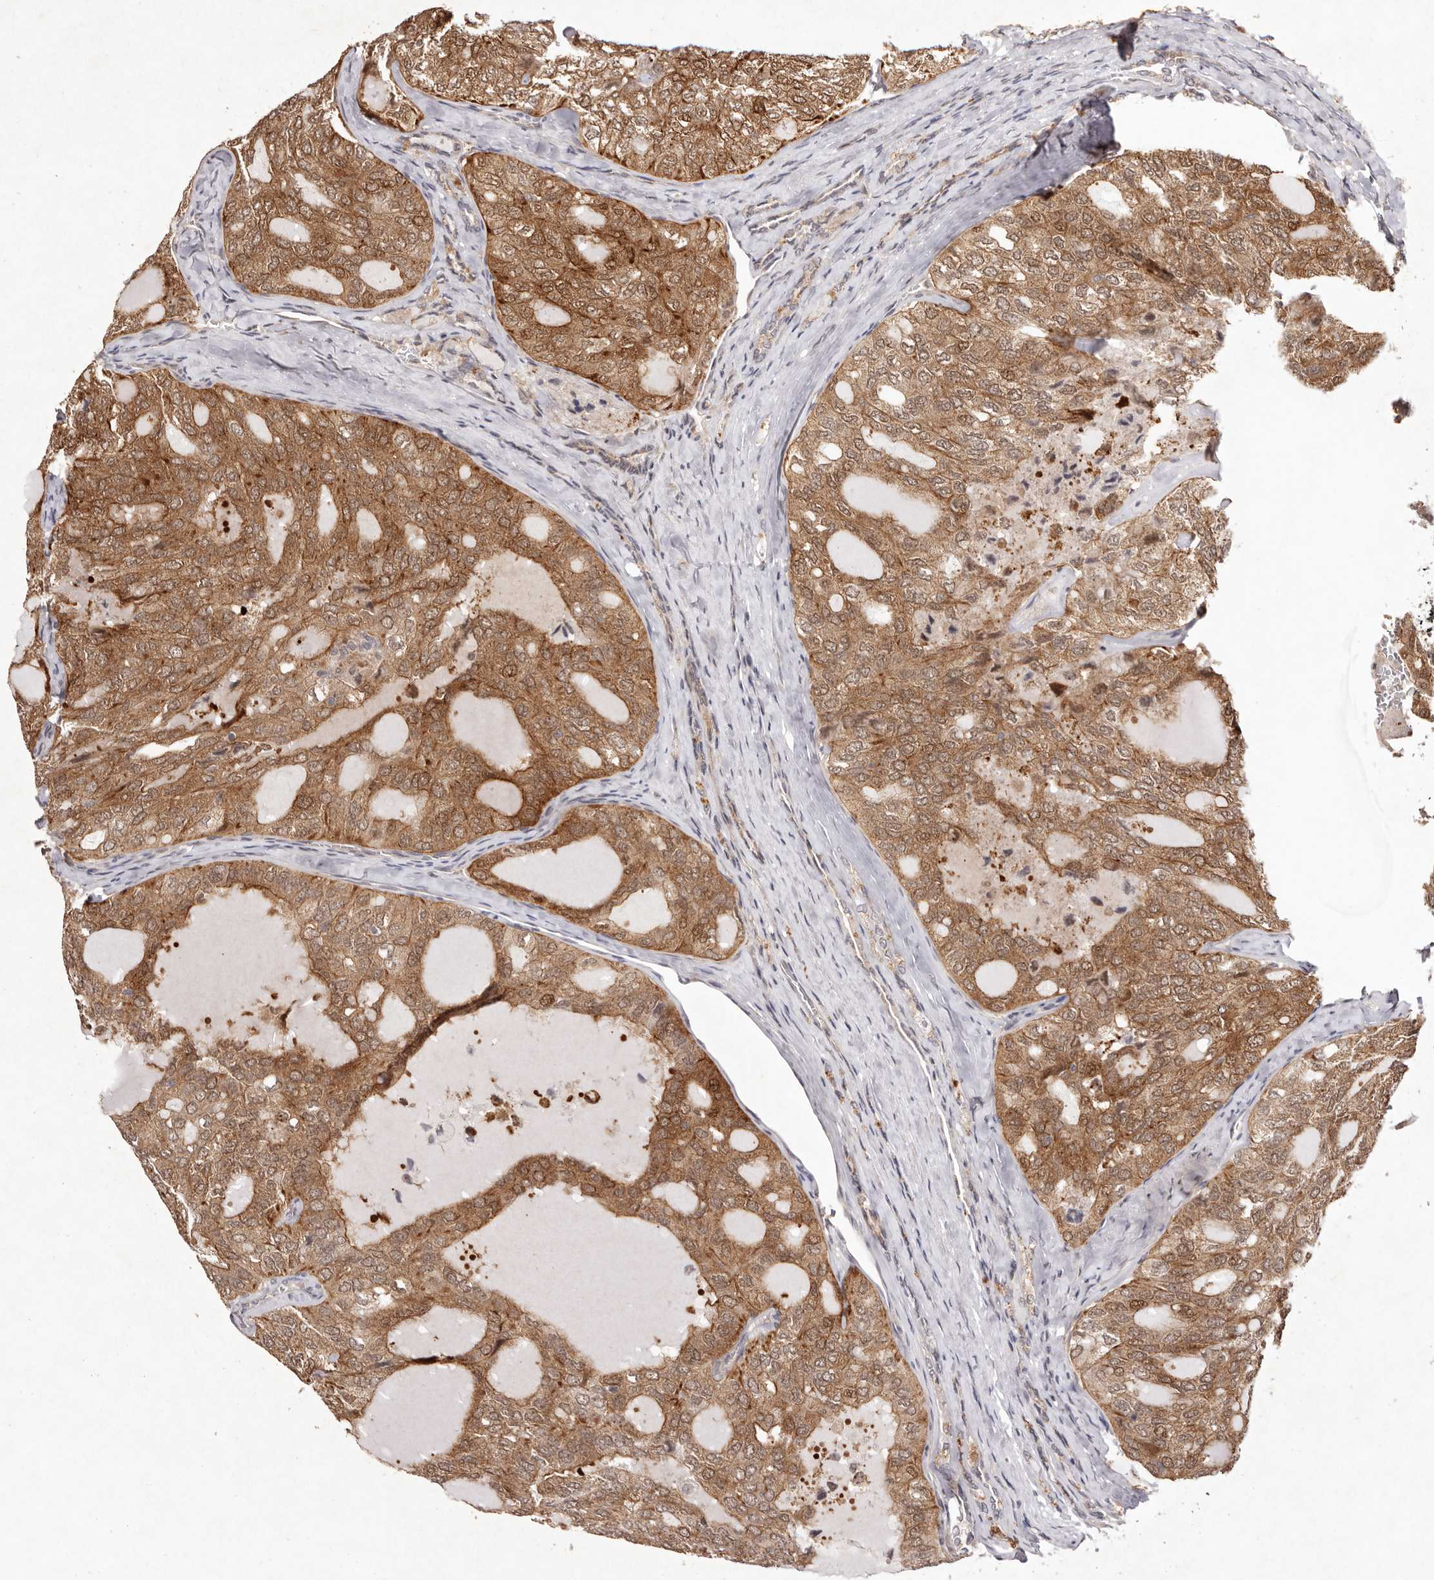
{"staining": {"intensity": "moderate", "quantity": ">75%", "location": "cytoplasmic/membranous,nuclear"}, "tissue": "thyroid cancer", "cell_type": "Tumor cells", "image_type": "cancer", "snomed": [{"axis": "morphology", "description": "Follicular adenoma carcinoma, NOS"}, {"axis": "topography", "description": "Thyroid gland"}], "caption": "IHC histopathology image of neoplastic tissue: human thyroid cancer (follicular adenoma carcinoma) stained using IHC exhibits medium levels of moderate protein expression localized specifically in the cytoplasmic/membranous and nuclear of tumor cells, appearing as a cytoplasmic/membranous and nuclear brown color.", "gene": "BUD31", "patient": {"sex": "male", "age": 75}}